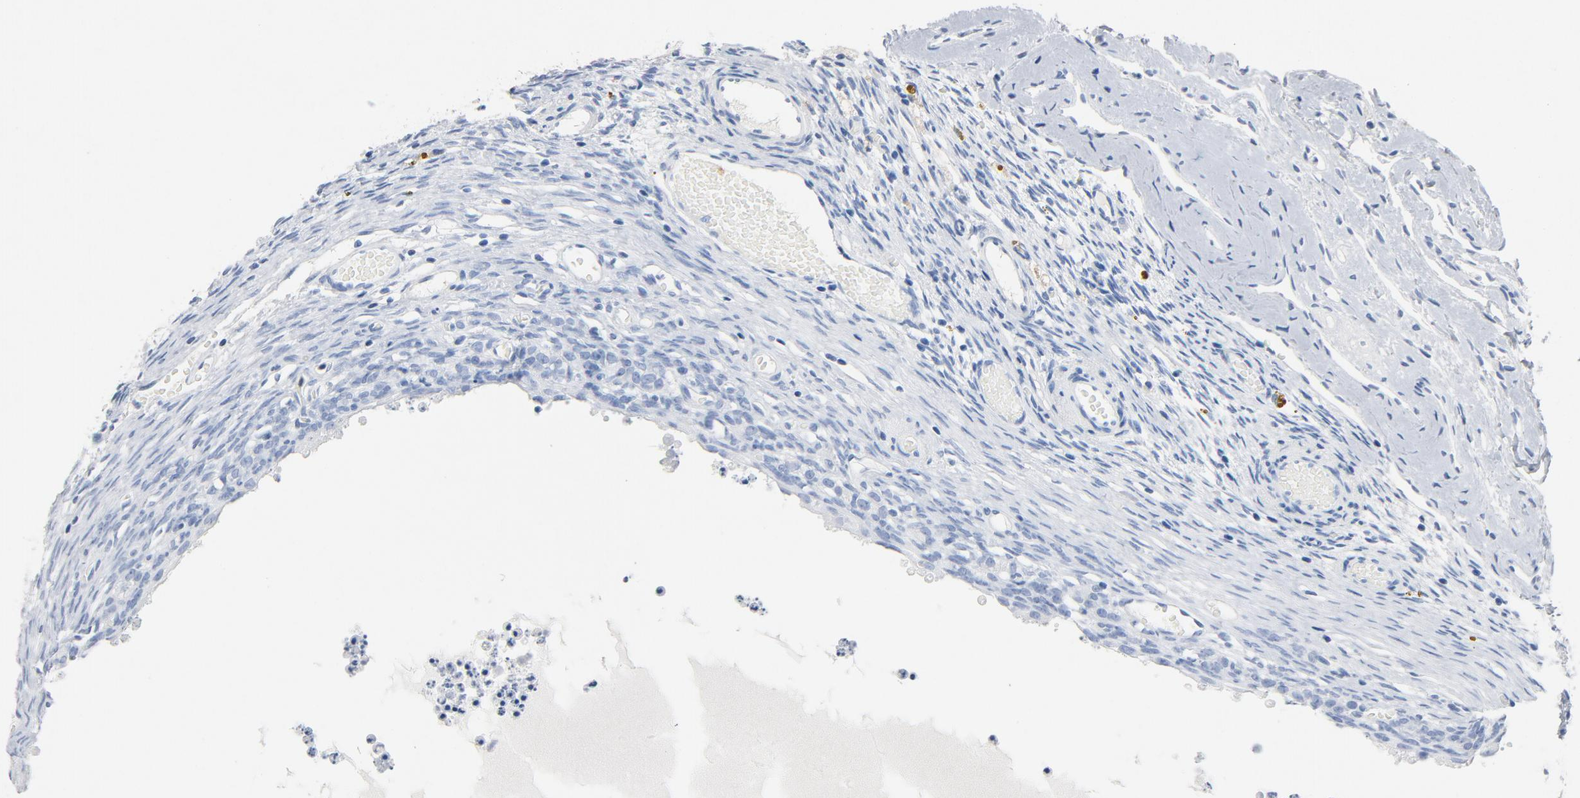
{"staining": {"intensity": "negative", "quantity": "none", "location": "none"}, "tissue": "ovary", "cell_type": "Ovarian stroma cells", "image_type": "normal", "snomed": [{"axis": "morphology", "description": "Normal tissue, NOS"}, {"axis": "topography", "description": "Ovary"}], "caption": "IHC of normal human ovary exhibits no positivity in ovarian stroma cells. Brightfield microscopy of immunohistochemistry (IHC) stained with DAB (3,3'-diaminobenzidine) (brown) and hematoxylin (blue), captured at high magnification.", "gene": "PTPRB", "patient": {"sex": "female", "age": 35}}